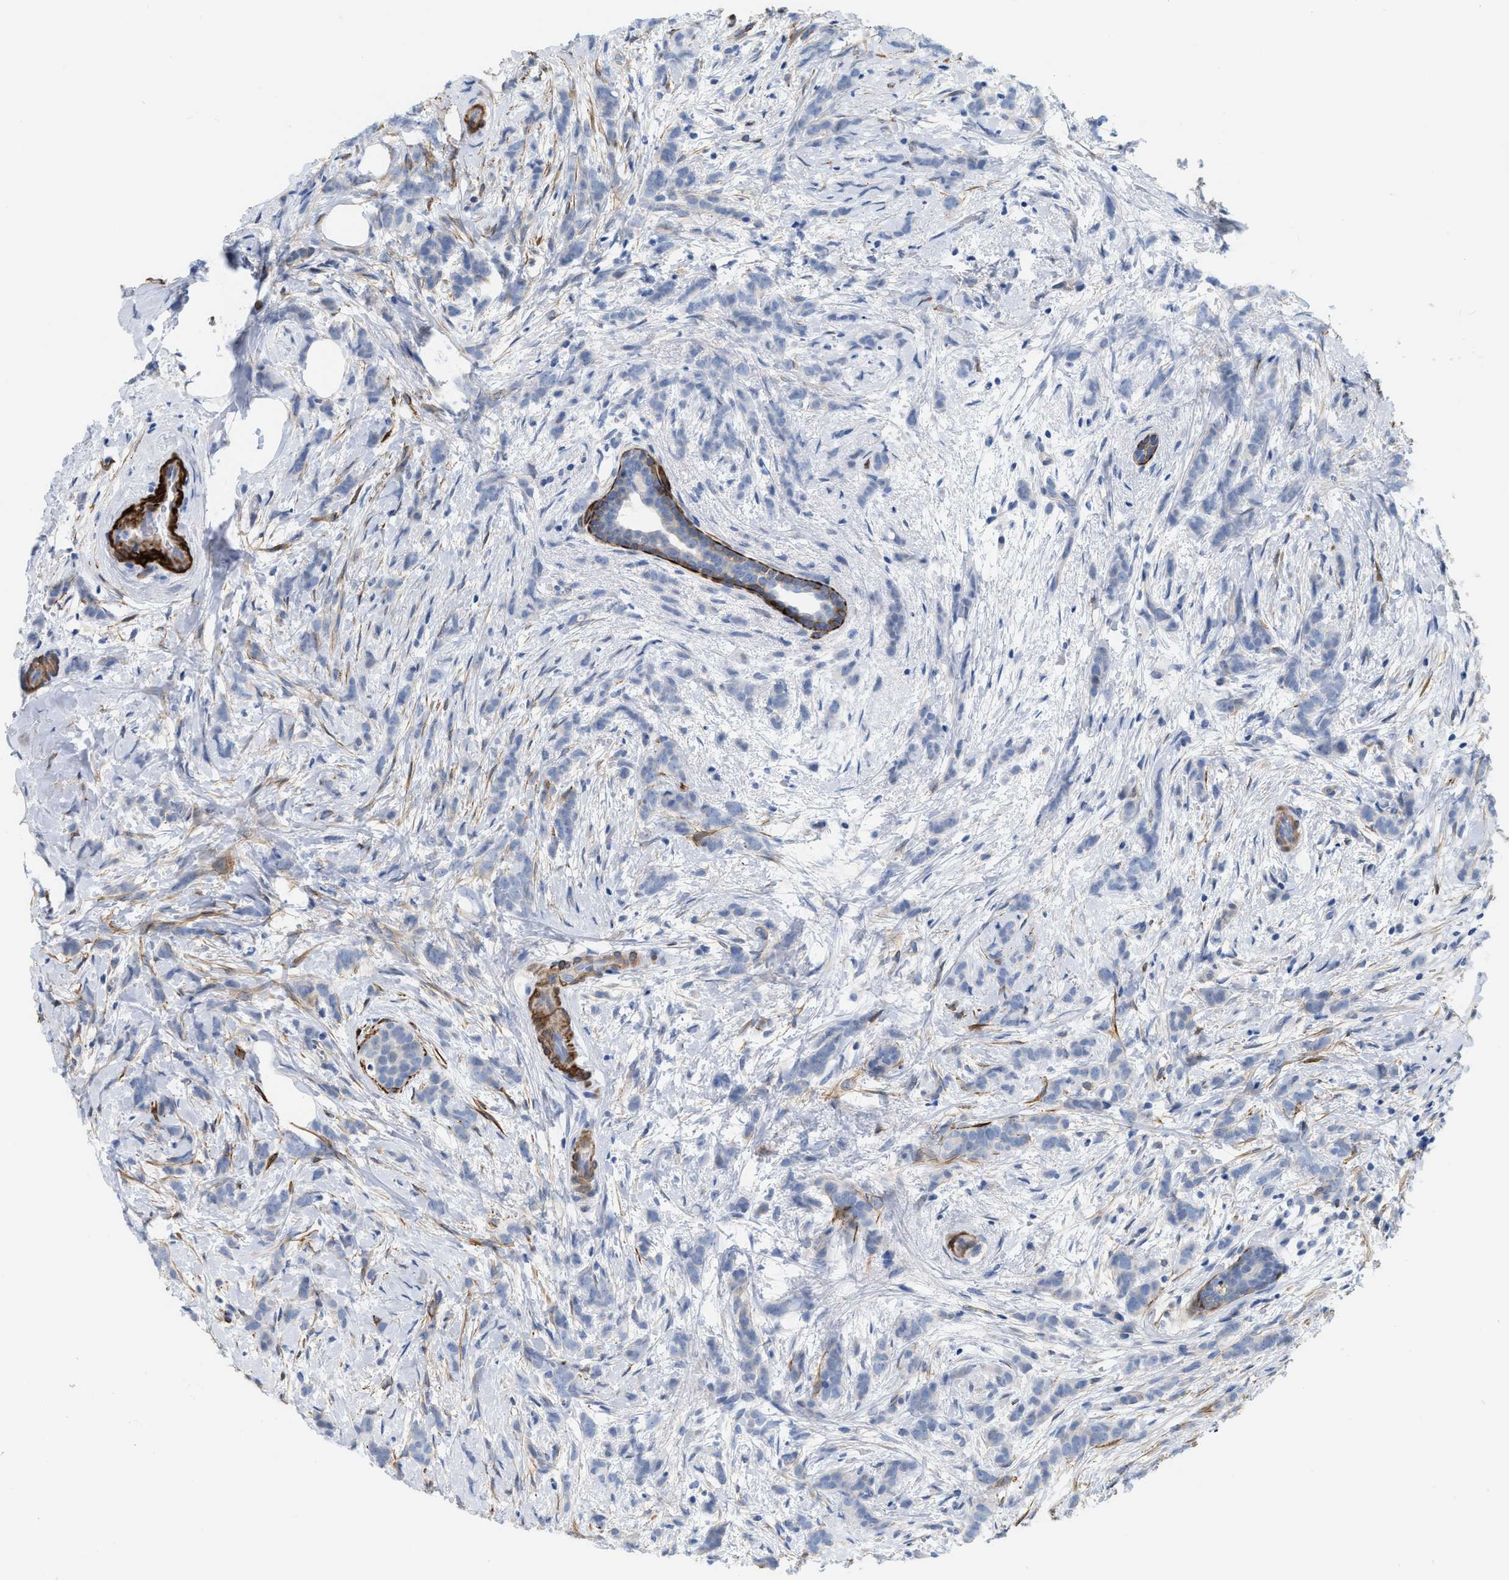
{"staining": {"intensity": "negative", "quantity": "none", "location": "none"}, "tissue": "breast cancer", "cell_type": "Tumor cells", "image_type": "cancer", "snomed": [{"axis": "morphology", "description": "Lobular carcinoma, in situ"}, {"axis": "morphology", "description": "Lobular carcinoma"}, {"axis": "topography", "description": "Breast"}], "caption": "Immunohistochemistry of human breast lobular carcinoma in situ reveals no positivity in tumor cells.", "gene": "TAGLN", "patient": {"sex": "female", "age": 41}}